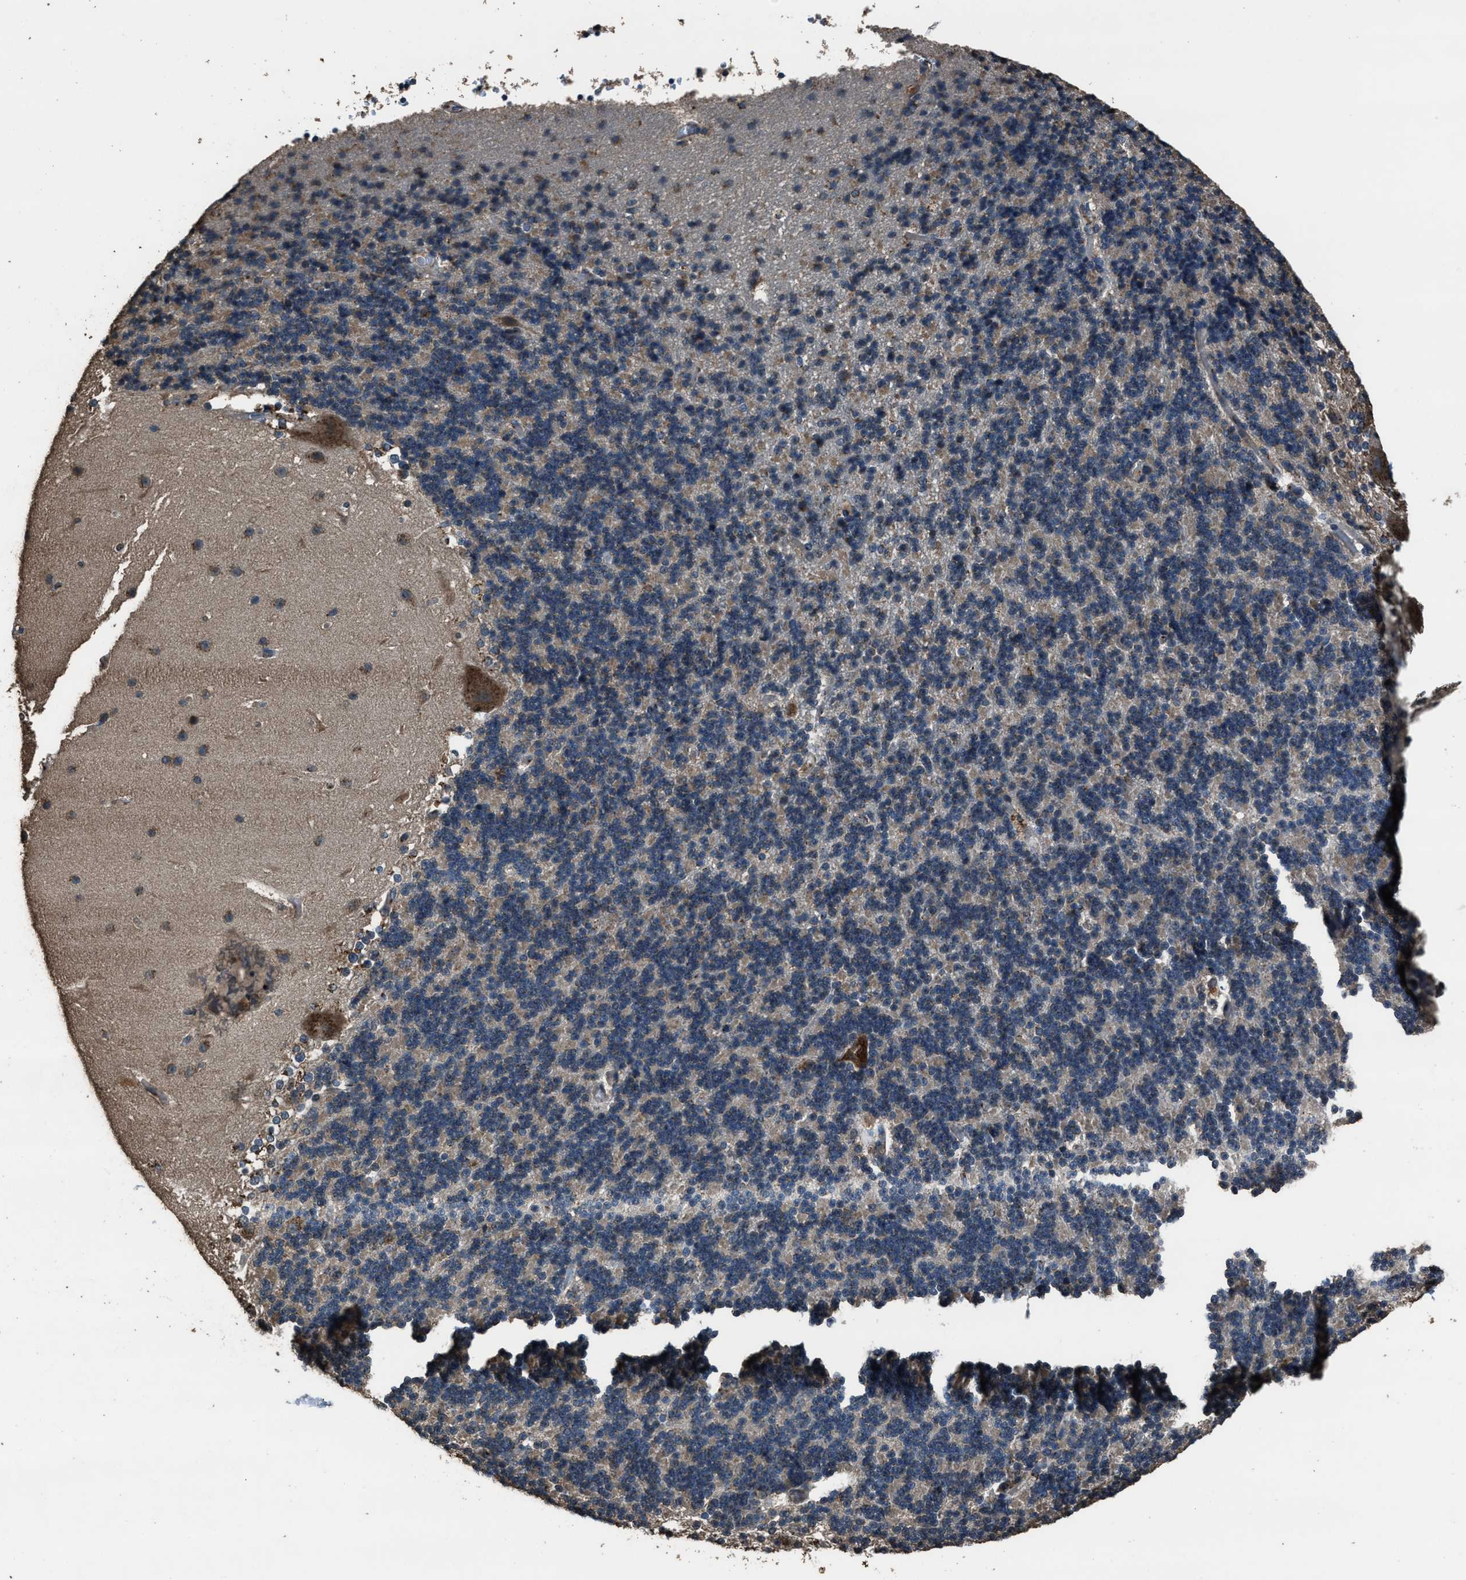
{"staining": {"intensity": "weak", "quantity": "25%-75%", "location": "cytoplasmic/membranous"}, "tissue": "cerebellum", "cell_type": "Cells in granular layer", "image_type": "normal", "snomed": [{"axis": "morphology", "description": "Normal tissue, NOS"}, {"axis": "topography", "description": "Cerebellum"}], "caption": "This is a micrograph of IHC staining of benign cerebellum, which shows weak staining in the cytoplasmic/membranous of cells in granular layer.", "gene": "SLC38A10", "patient": {"sex": "female", "age": 19}}